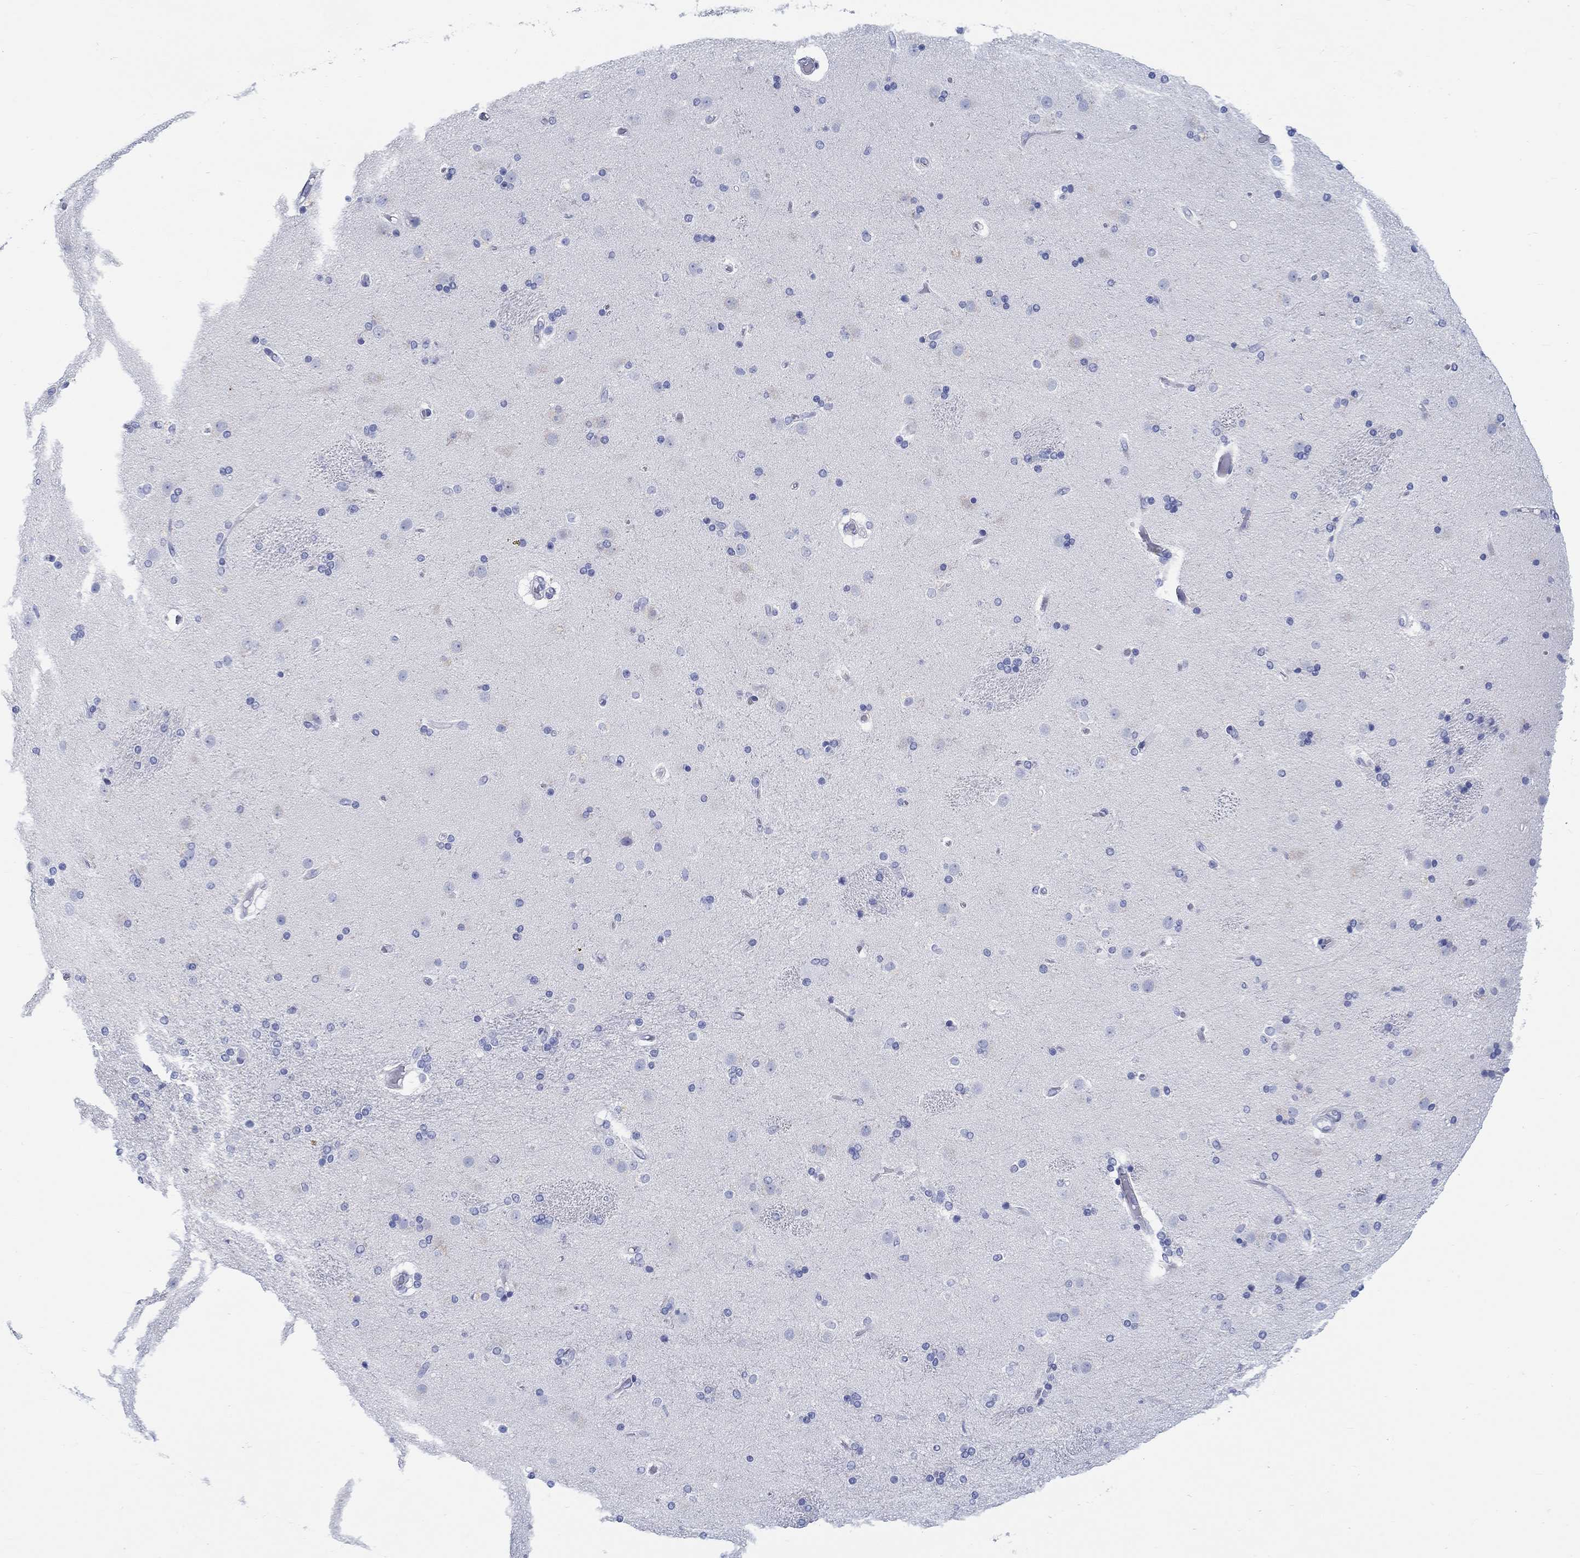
{"staining": {"intensity": "negative", "quantity": "none", "location": "none"}, "tissue": "caudate", "cell_type": "Glial cells", "image_type": "normal", "snomed": [{"axis": "morphology", "description": "Normal tissue, NOS"}, {"axis": "topography", "description": "Lateral ventricle wall"}], "caption": "Protein analysis of unremarkable caudate shows no significant positivity in glial cells. Brightfield microscopy of immunohistochemistry stained with DAB (brown) and hematoxylin (blue), captured at high magnification.", "gene": "RD3L", "patient": {"sex": "female", "age": 71}}